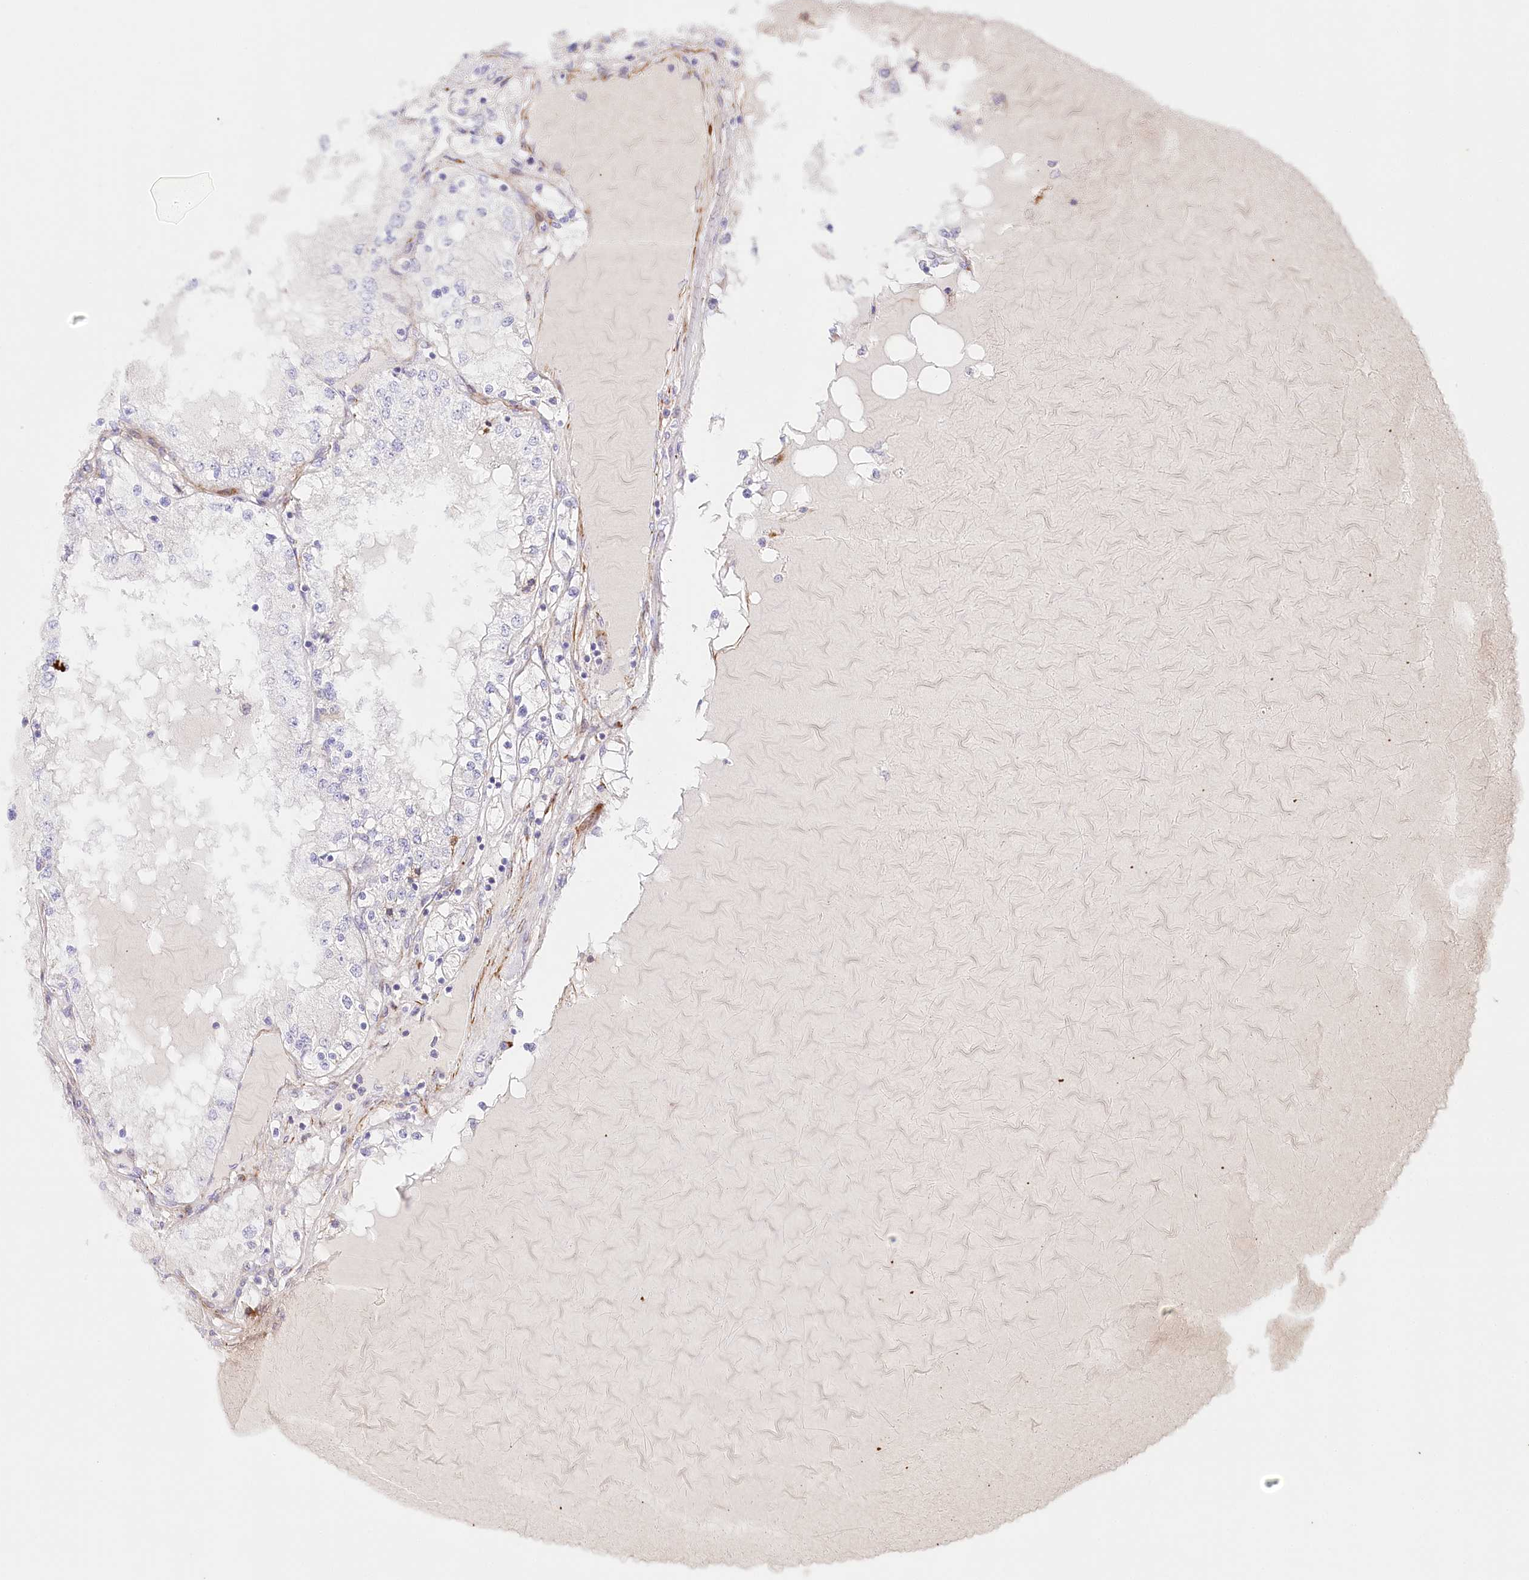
{"staining": {"intensity": "negative", "quantity": "none", "location": "none"}, "tissue": "renal cancer", "cell_type": "Tumor cells", "image_type": "cancer", "snomed": [{"axis": "morphology", "description": "Adenocarcinoma, NOS"}, {"axis": "topography", "description": "Kidney"}], "caption": "High magnification brightfield microscopy of renal cancer stained with DAB (brown) and counterstained with hematoxylin (blue): tumor cells show no significant expression.", "gene": "ABRAXAS2", "patient": {"sex": "male", "age": 68}}